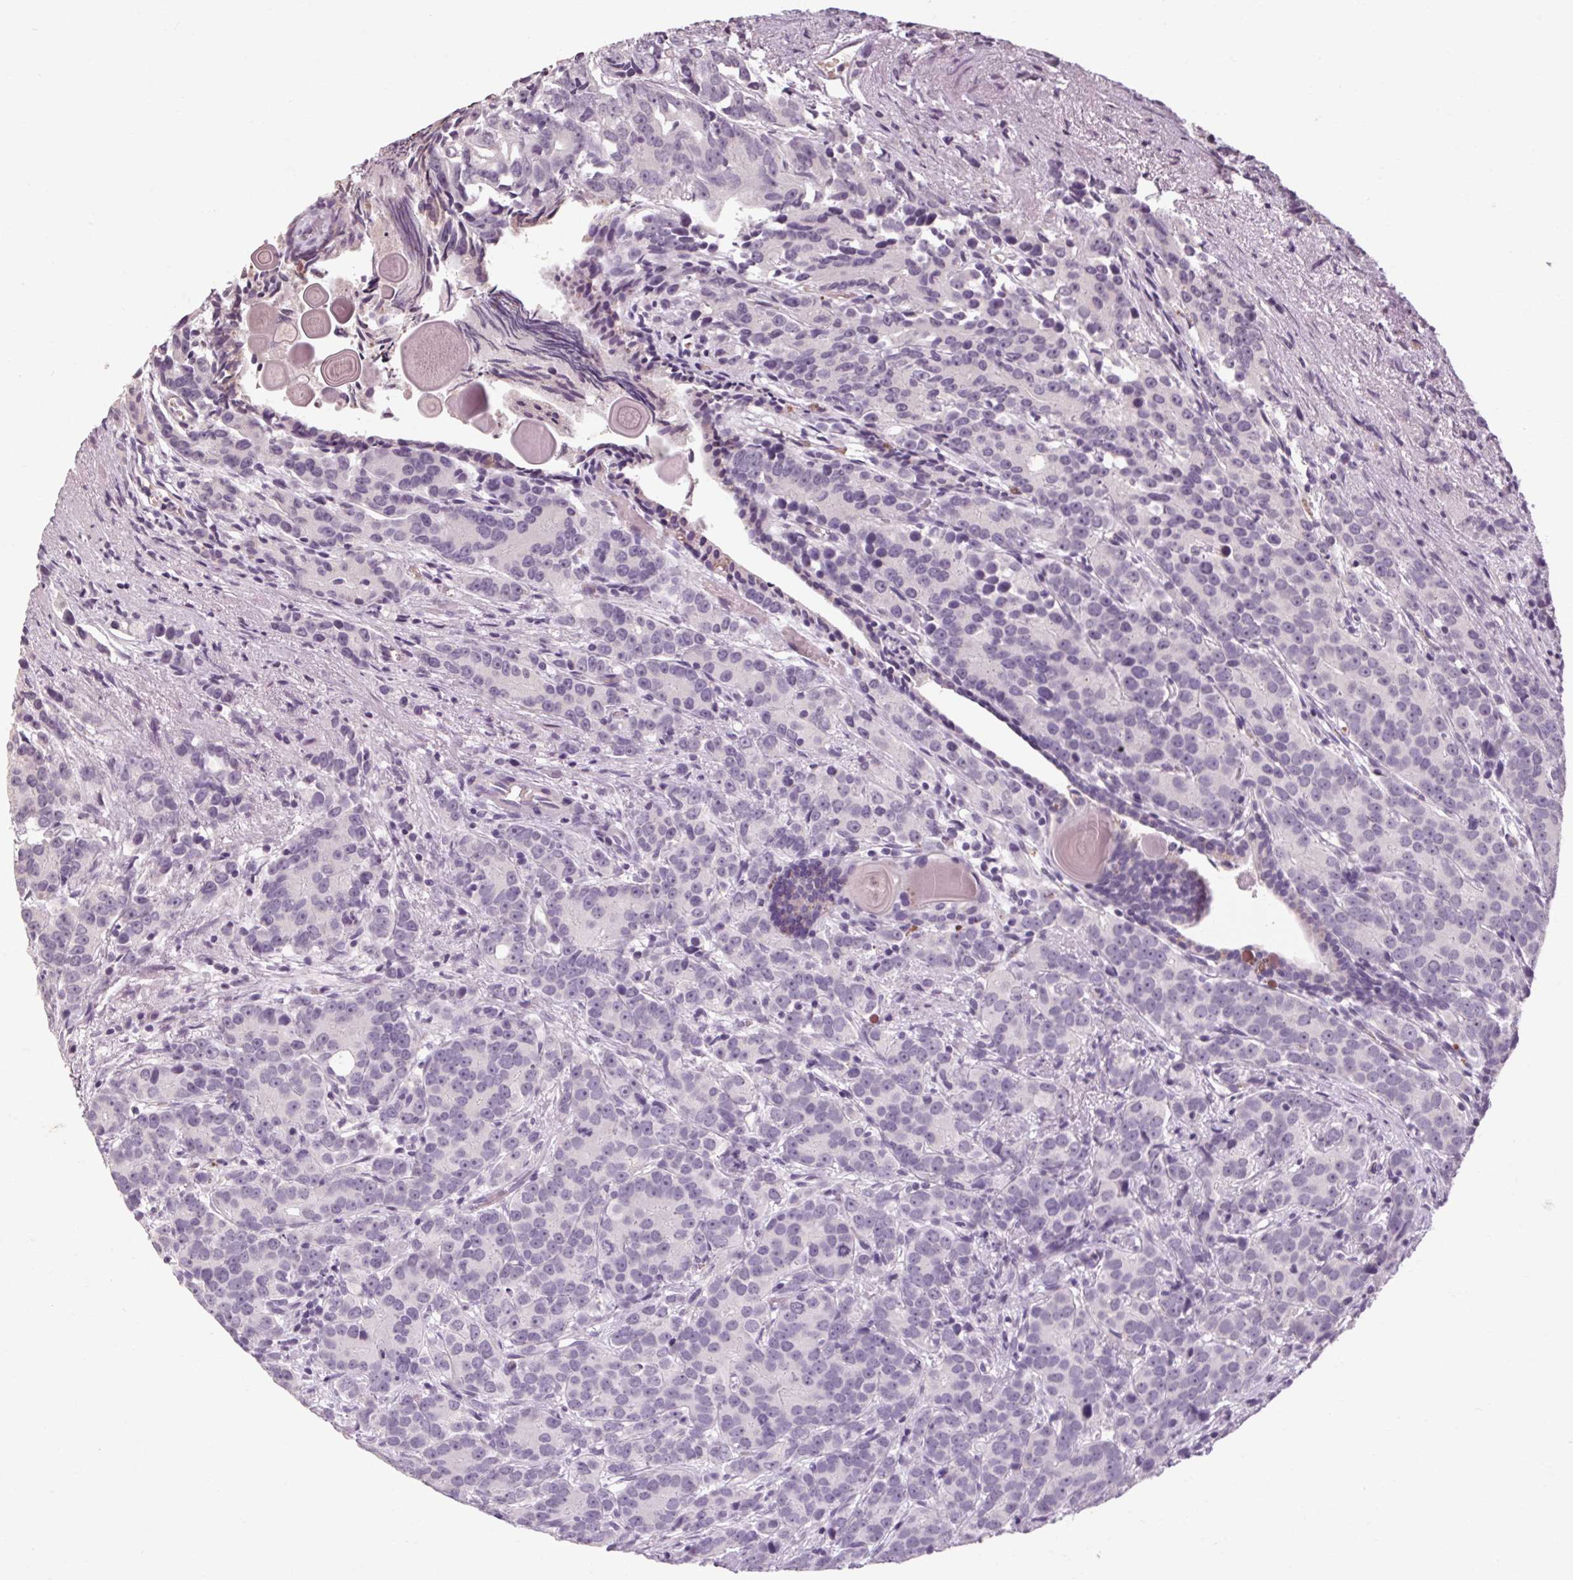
{"staining": {"intensity": "negative", "quantity": "none", "location": "none"}, "tissue": "prostate cancer", "cell_type": "Tumor cells", "image_type": "cancer", "snomed": [{"axis": "morphology", "description": "Adenocarcinoma, High grade"}, {"axis": "topography", "description": "Prostate"}], "caption": "This is a micrograph of immunohistochemistry staining of prostate cancer (high-grade adenocarcinoma), which shows no positivity in tumor cells.", "gene": "POMC", "patient": {"sex": "male", "age": 90}}